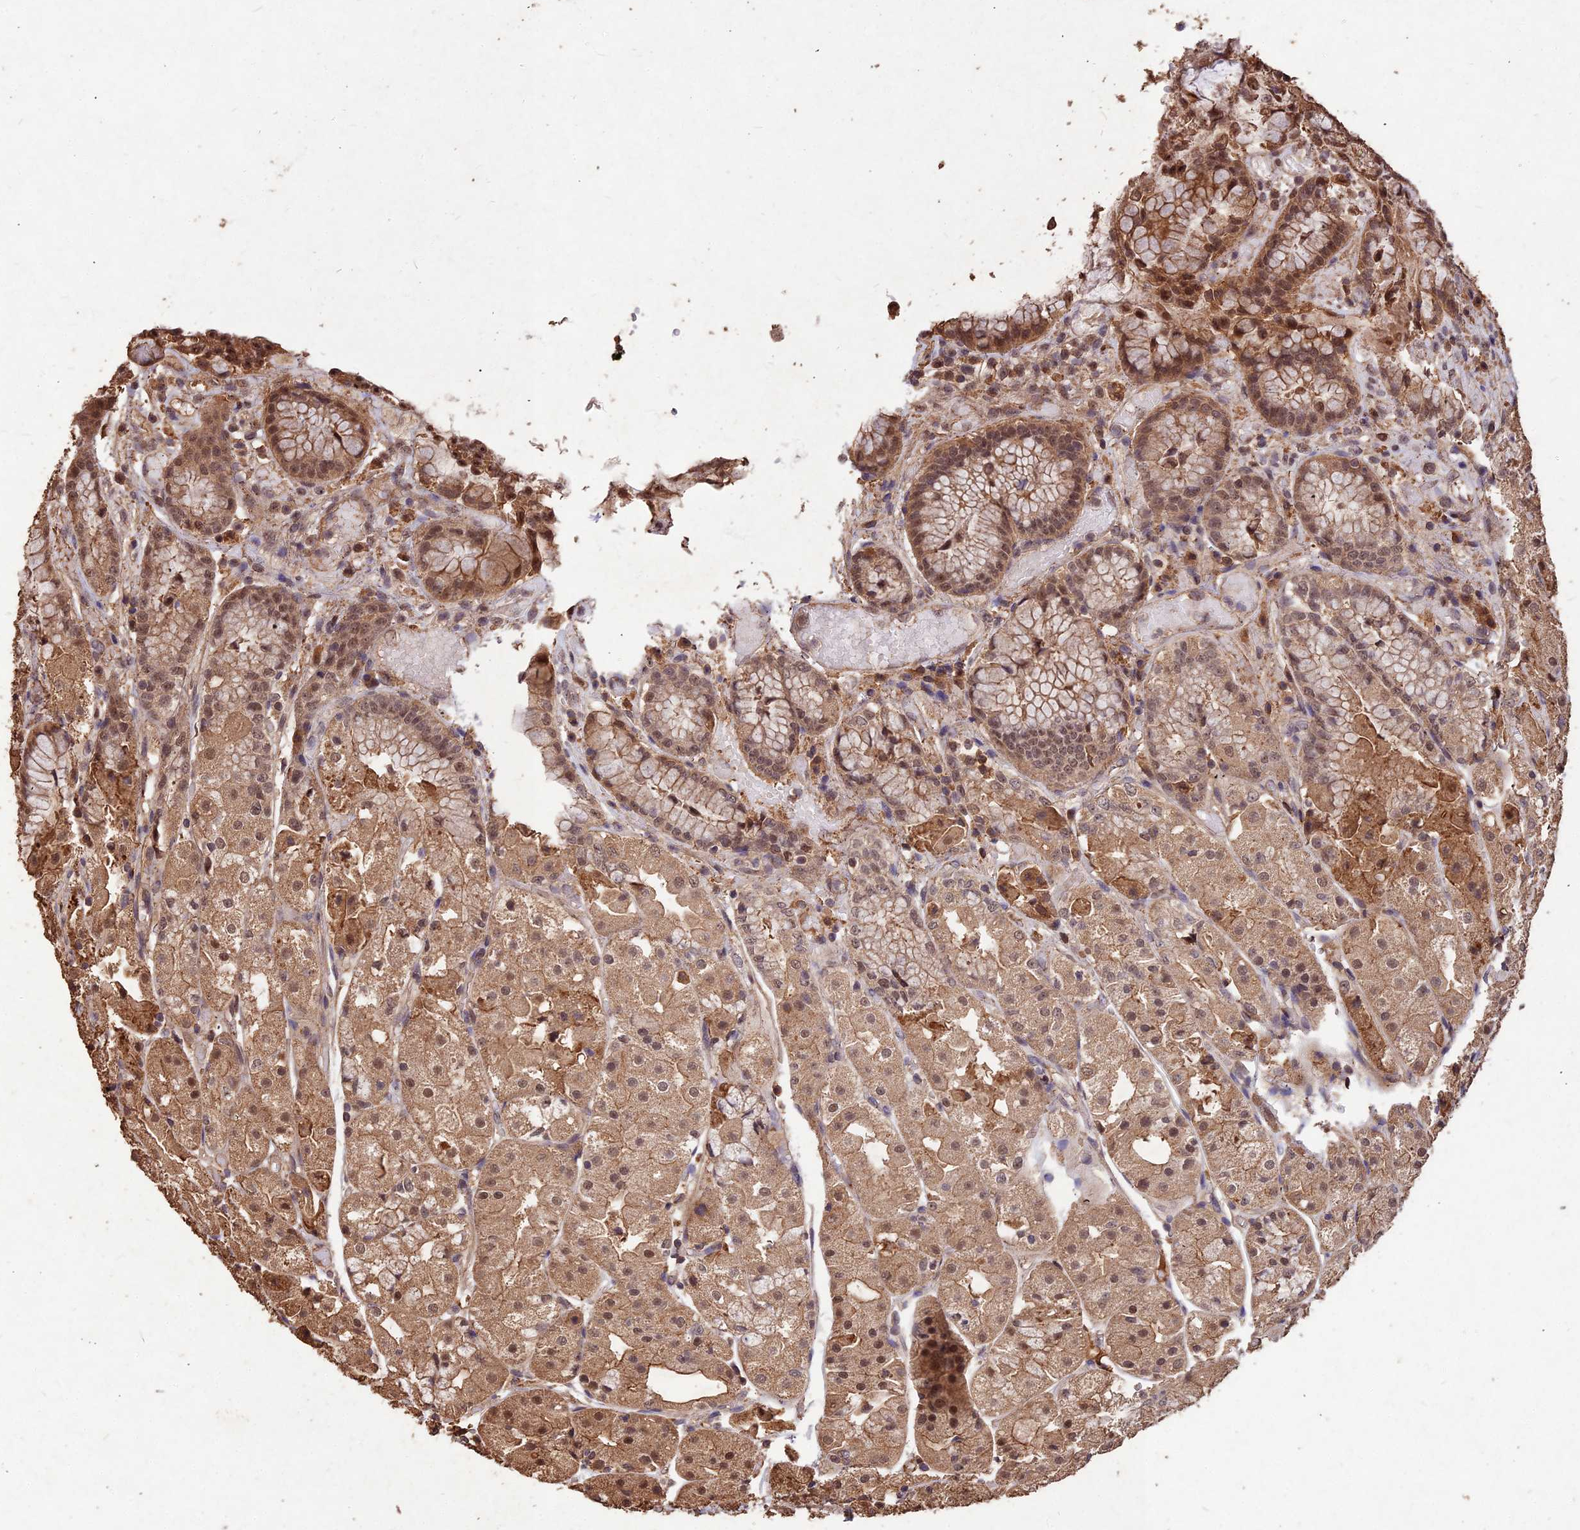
{"staining": {"intensity": "moderate", "quantity": ">75%", "location": "cytoplasmic/membranous,nuclear"}, "tissue": "stomach", "cell_type": "Glandular cells", "image_type": "normal", "snomed": [{"axis": "morphology", "description": "Normal tissue, NOS"}, {"axis": "topography", "description": "Stomach, upper"}], "caption": "Benign stomach exhibits moderate cytoplasmic/membranous,nuclear expression in about >75% of glandular cells (DAB (3,3'-diaminobenzidine) IHC, brown staining for protein, blue staining for nuclei)..", "gene": "SYMPK", "patient": {"sex": "male", "age": 72}}